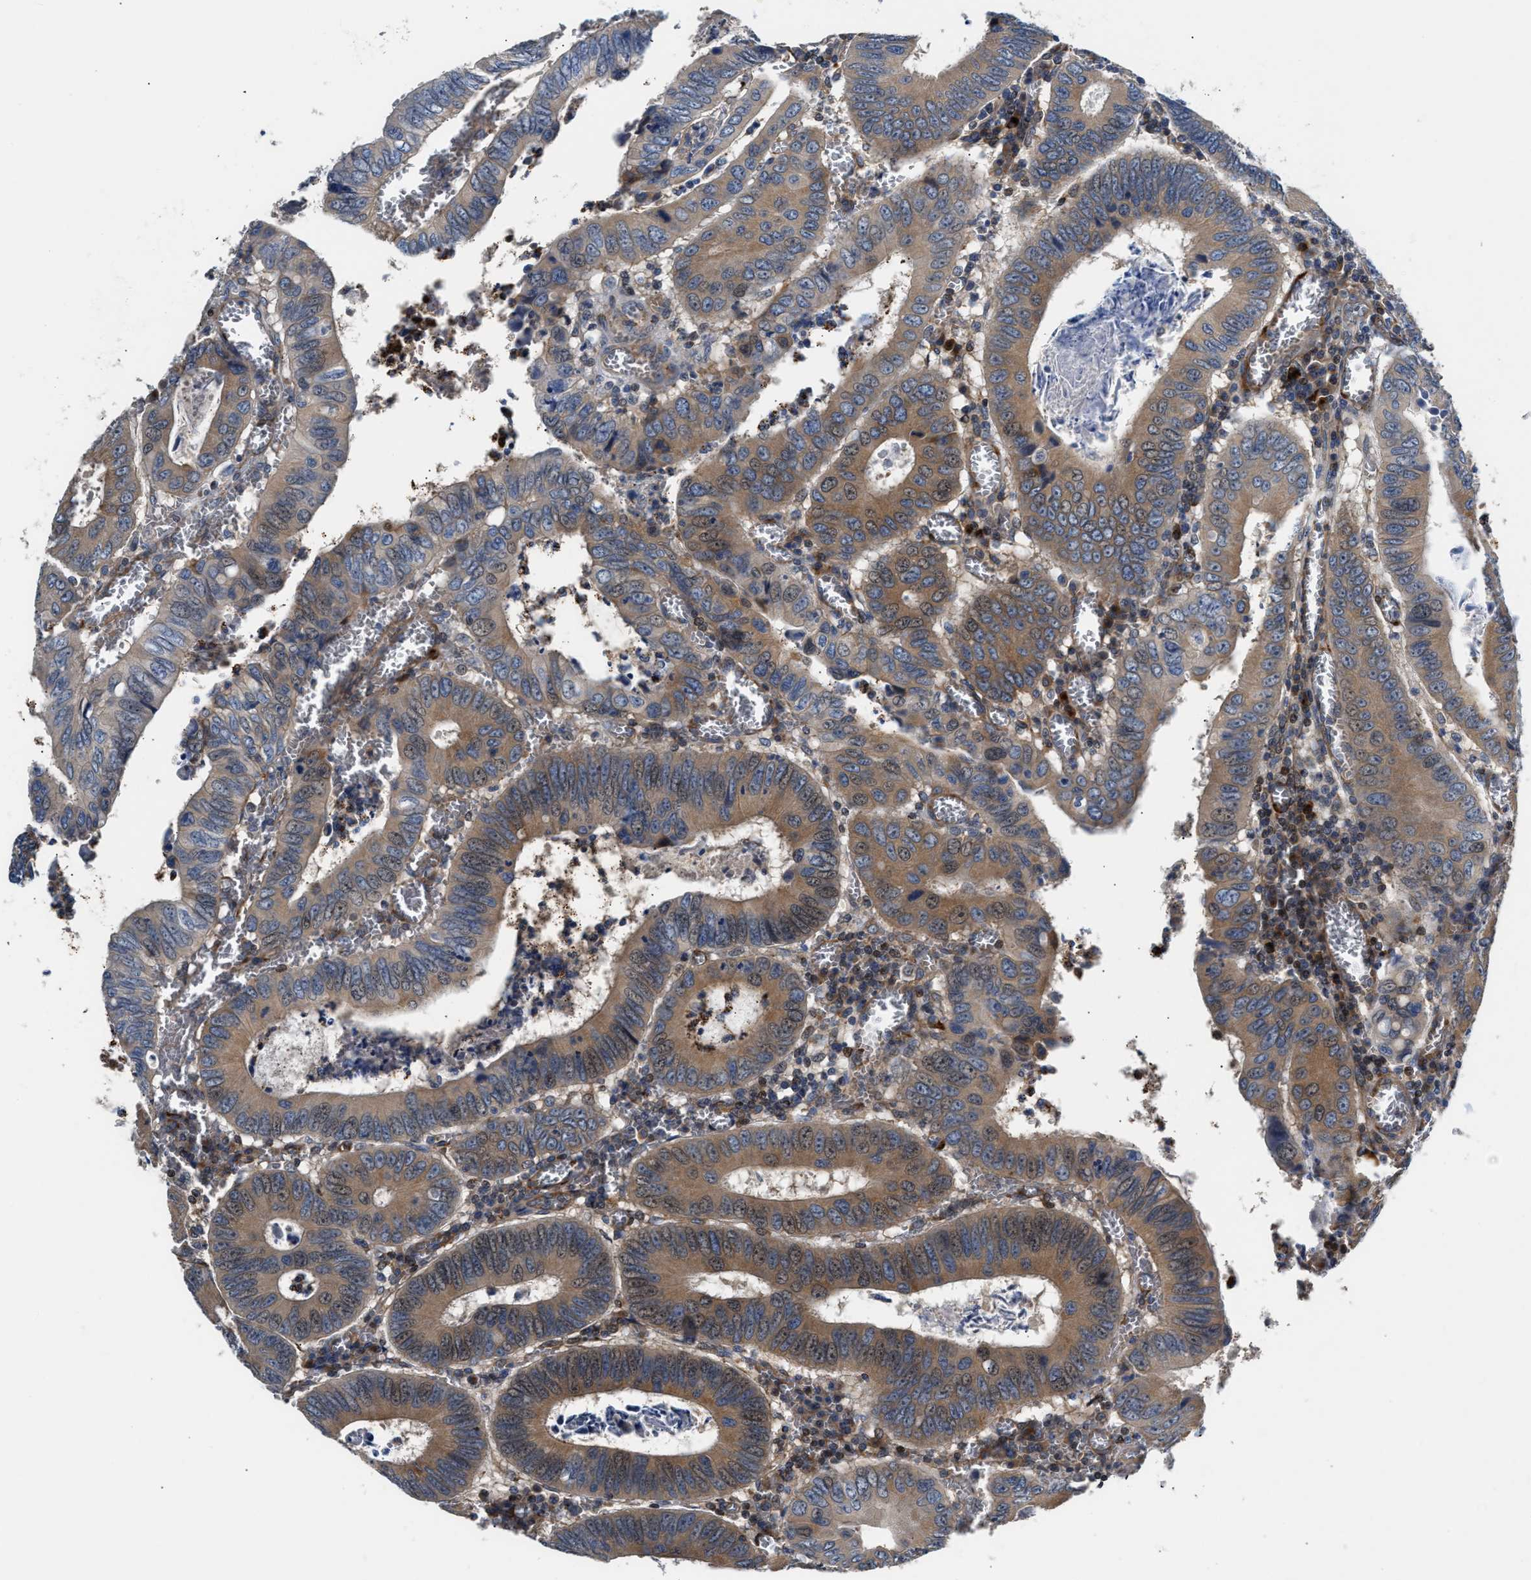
{"staining": {"intensity": "moderate", "quantity": ">75%", "location": "cytoplasmic/membranous,nuclear"}, "tissue": "colorectal cancer", "cell_type": "Tumor cells", "image_type": "cancer", "snomed": [{"axis": "morphology", "description": "Inflammation, NOS"}, {"axis": "morphology", "description": "Adenocarcinoma, NOS"}, {"axis": "topography", "description": "Colon"}], "caption": "High-magnification brightfield microscopy of colorectal cancer stained with DAB (3,3'-diaminobenzidine) (brown) and counterstained with hematoxylin (blue). tumor cells exhibit moderate cytoplasmic/membranous and nuclear expression is seen in approximately>75% of cells. Using DAB (3,3'-diaminobenzidine) (brown) and hematoxylin (blue) stains, captured at high magnification using brightfield microscopy.", "gene": "TEX2", "patient": {"sex": "male", "age": 72}}